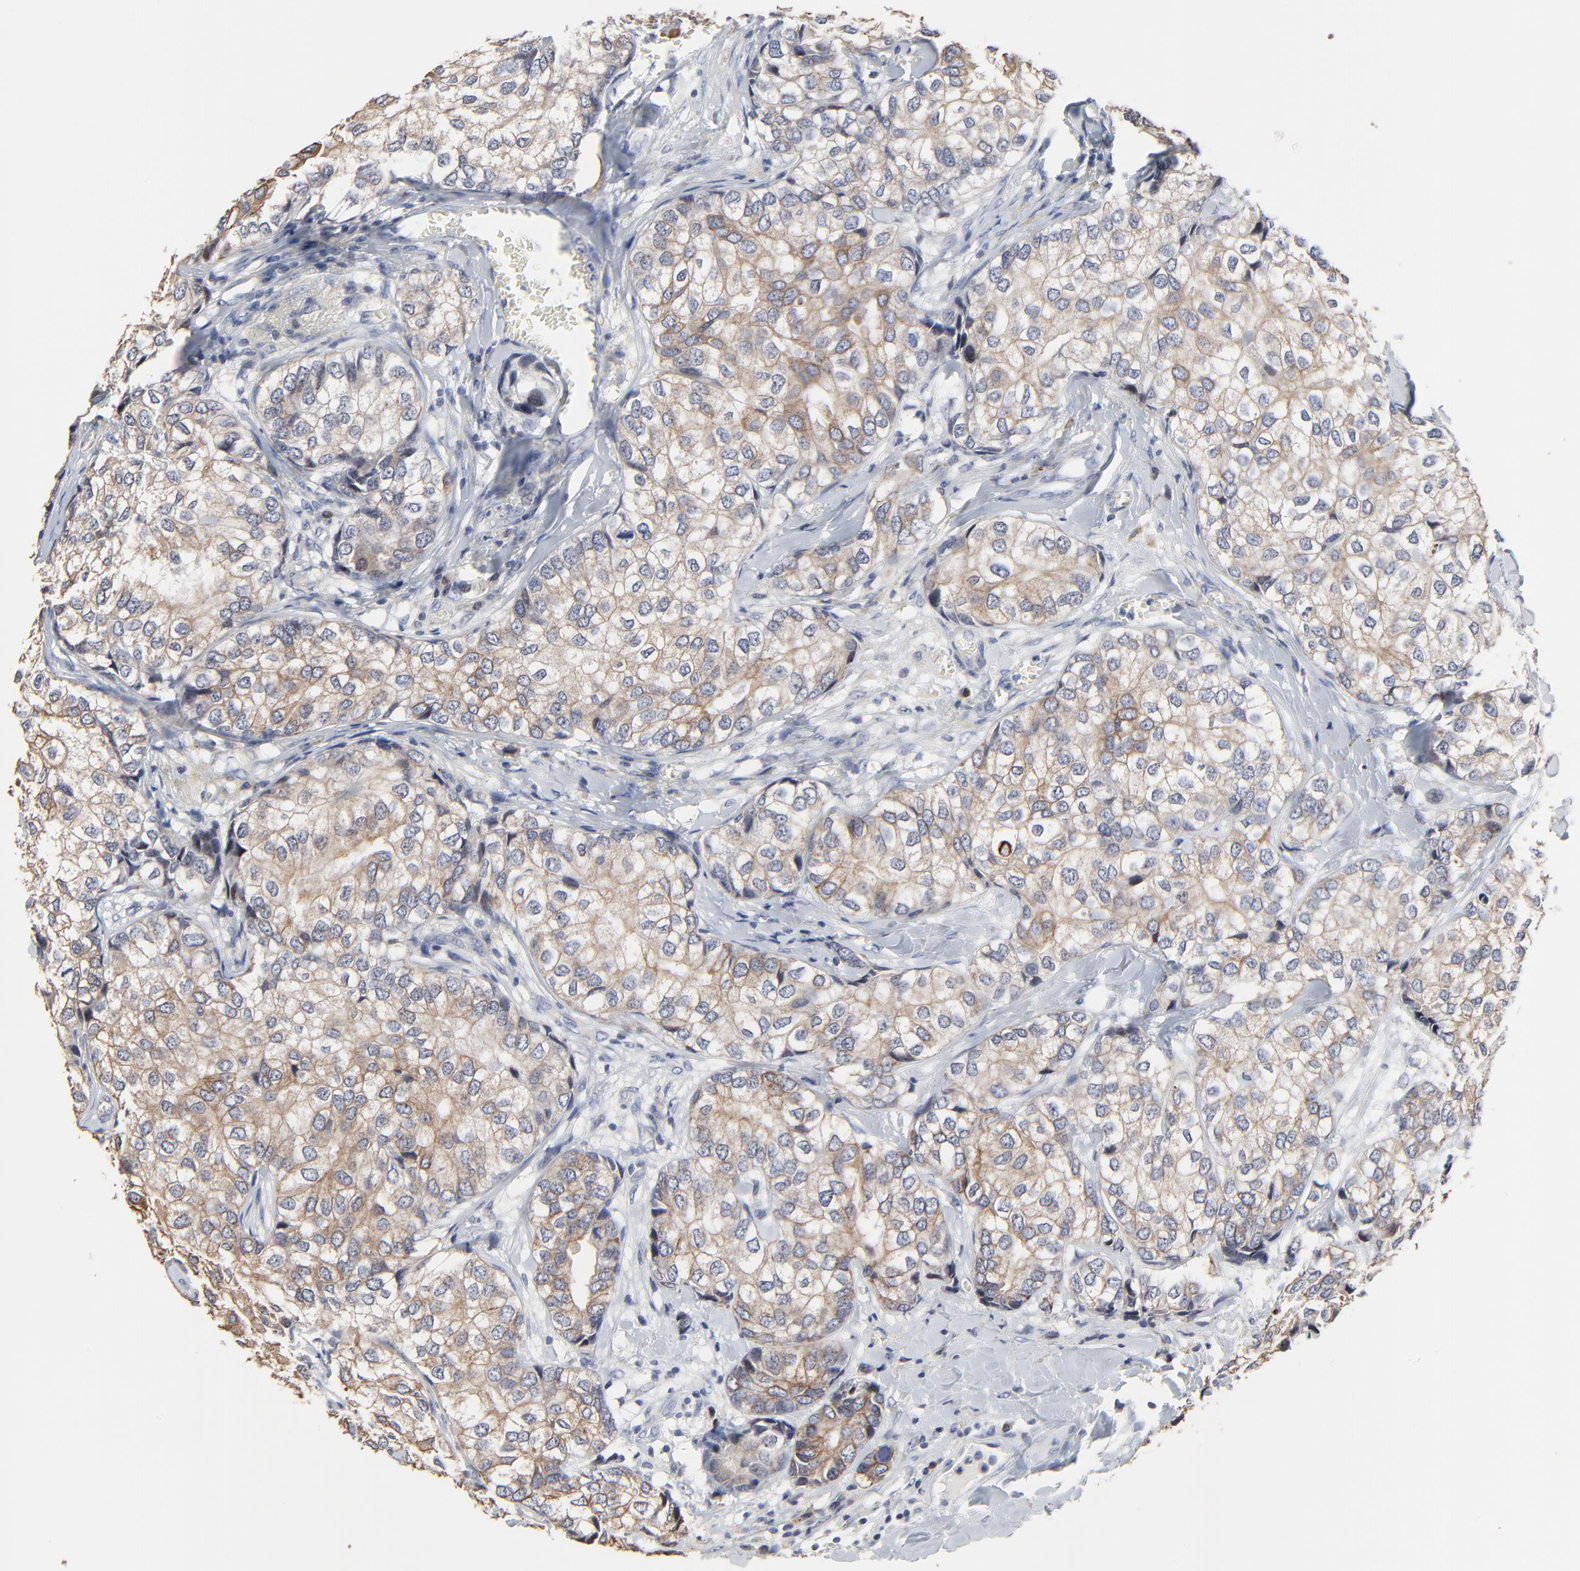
{"staining": {"intensity": "weak", "quantity": ">75%", "location": "cytoplasmic/membranous"}, "tissue": "breast cancer", "cell_type": "Tumor cells", "image_type": "cancer", "snomed": [{"axis": "morphology", "description": "Duct carcinoma"}, {"axis": "topography", "description": "Breast"}], "caption": "This histopathology image demonstrates immunohistochemistry (IHC) staining of breast cancer, with low weak cytoplasmic/membranous expression in approximately >75% of tumor cells.", "gene": "LNX1", "patient": {"sex": "female", "age": 68}}